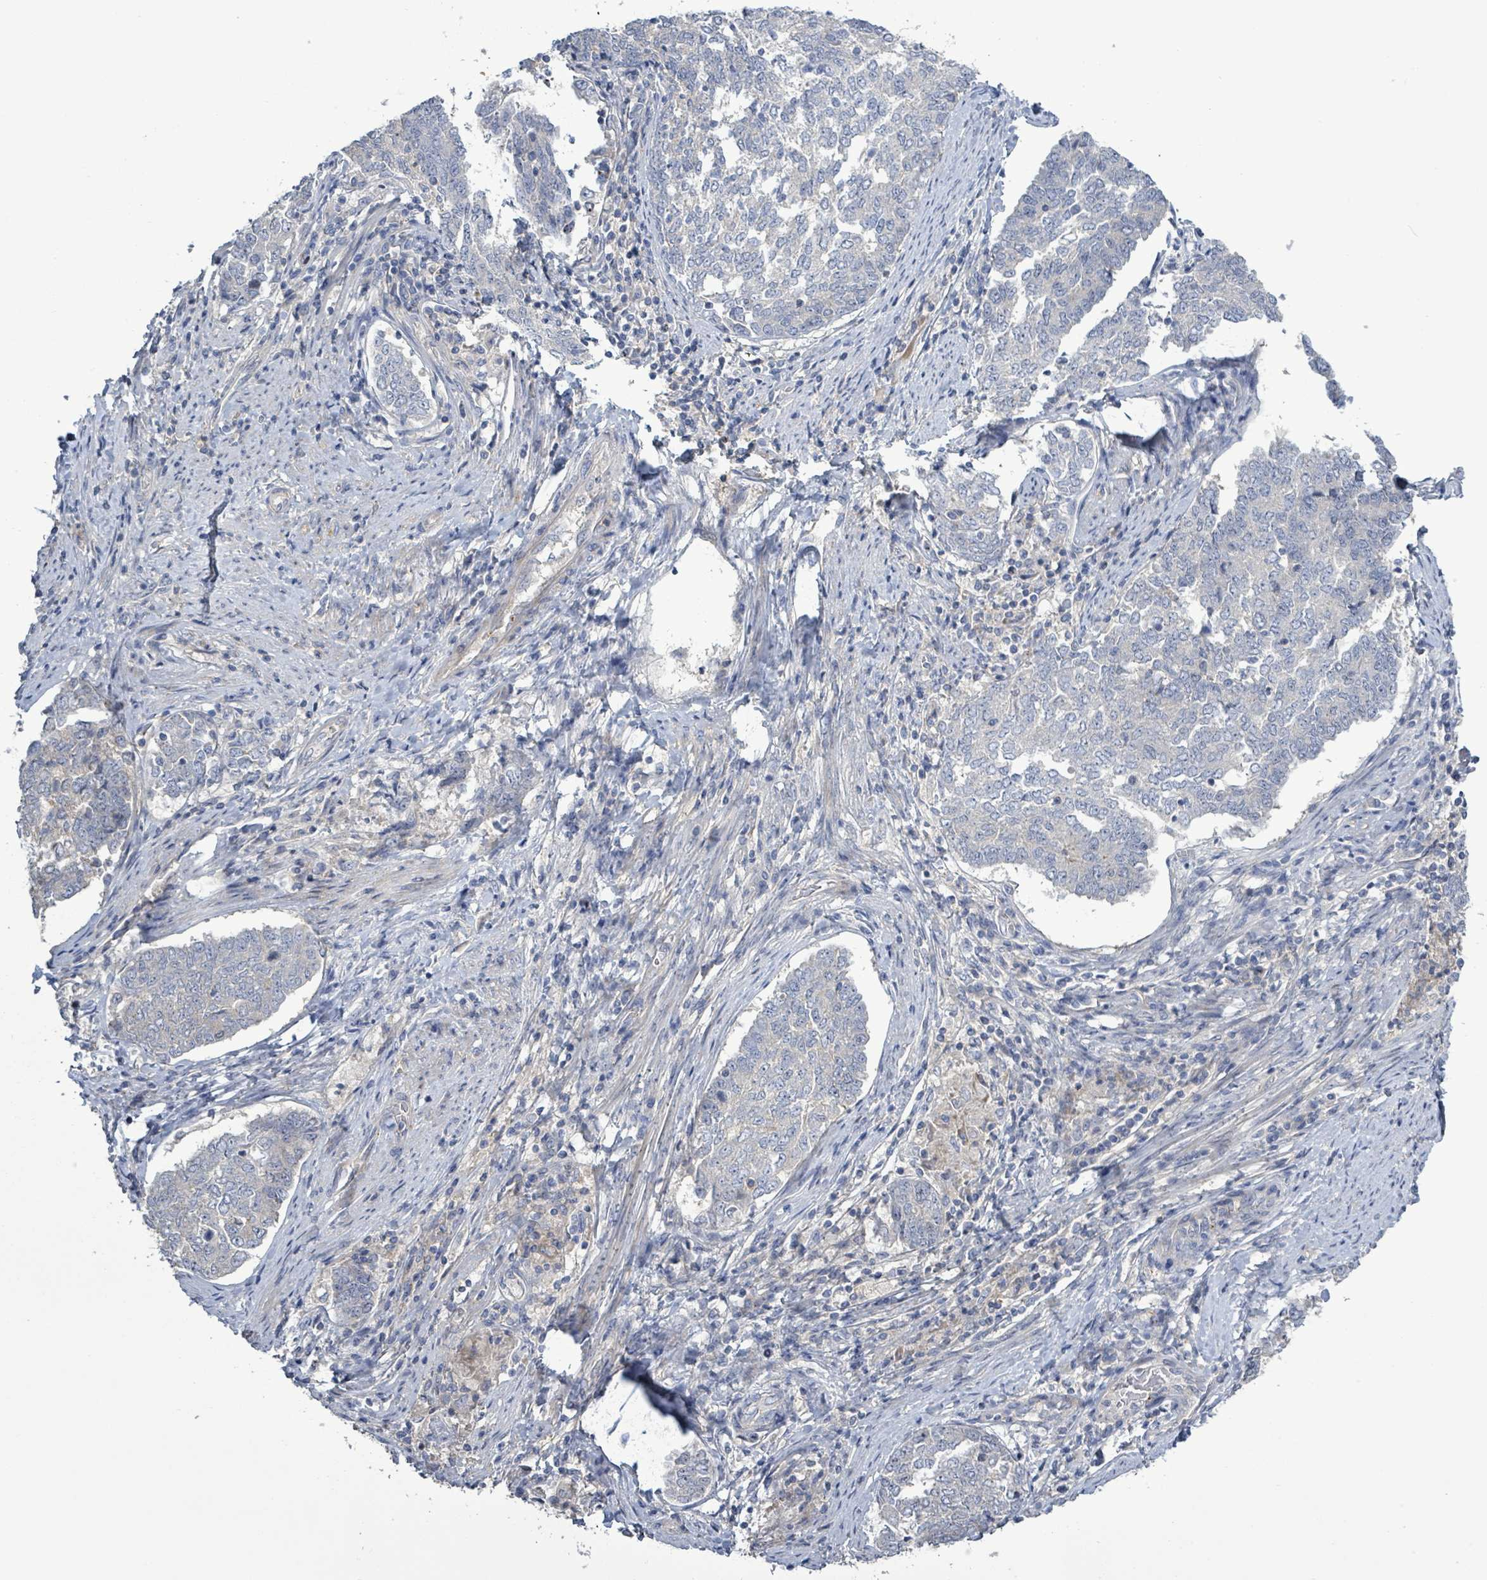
{"staining": {"intensity": "negative", "quantity": "none", "location": "none"}, "tissue": "endometrial cancer", "cell_type": "Tumor cells", "image_type": "cancer", "snomed": [{"axis": "morphology", "description": "Adenocarcinoma, NOS"}, {"axis": "topography", "description": "Endometrium"}], "caption": "Immunohistochemistry (IHC) histopathology image of neoplastic tissue: human adenocarcinoma (endometrial) stained with DAB (3,3'-diaminobenzidine) shows no significant protein positivity in tumor cells.", "gene": "KRAS", "patient": {"sex": "female", "age": 80}}